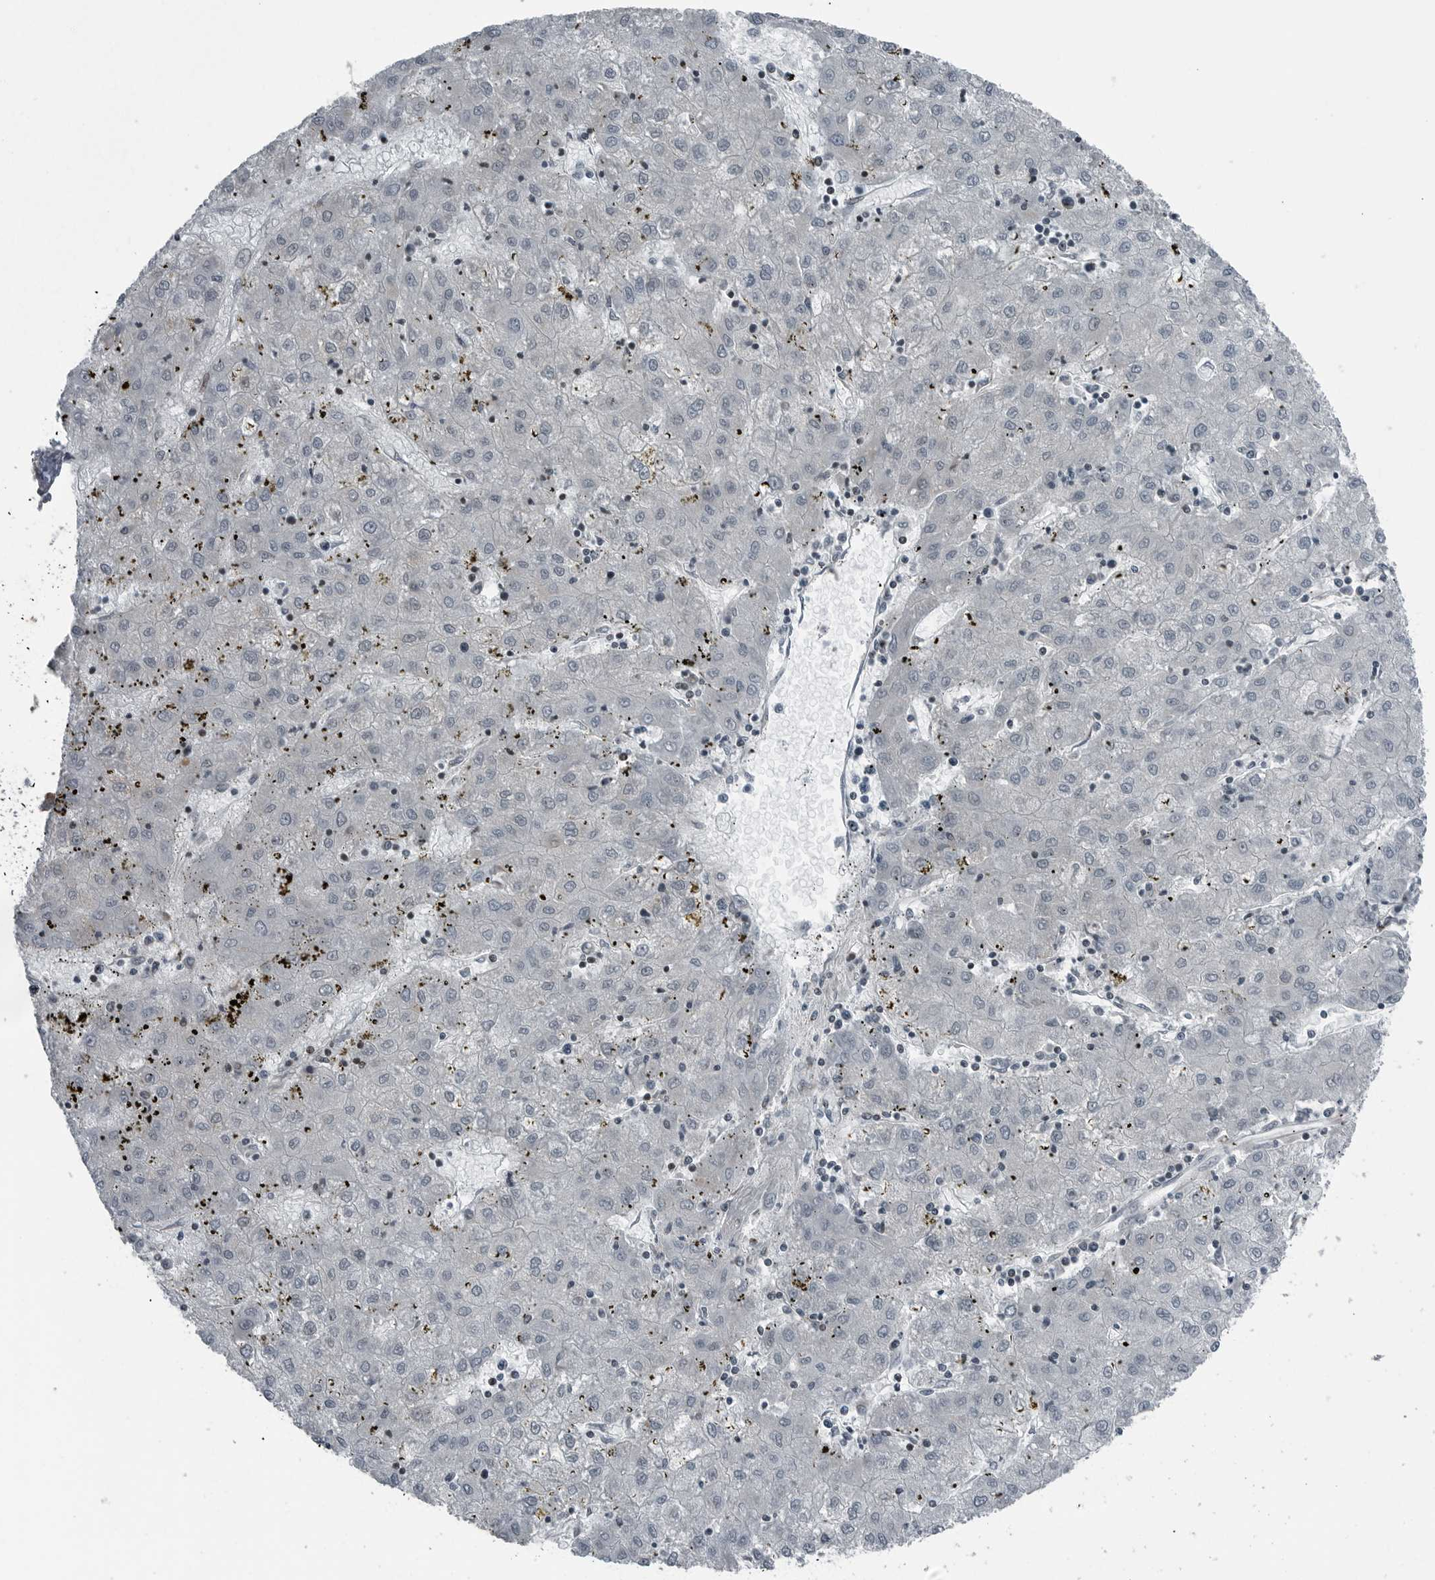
{"staining": {"intensity": "negative", "quantity": "none", "location": "none"}, "tissue": "liver cancer", "cell_type": "Tumor cells", "image_type": "cancer", "snomed": [{"axis": "morphology", "description": "Carcinoma, Hepatocellular, NOS"}, {"axis": "topography", "description": "Liver"}], "caption": "Tumor cells are negative for protein expression in human hepatocellular carcinoma (liver).", "gene": "GAK", "patient": {"sex": "male", "age": 72}}